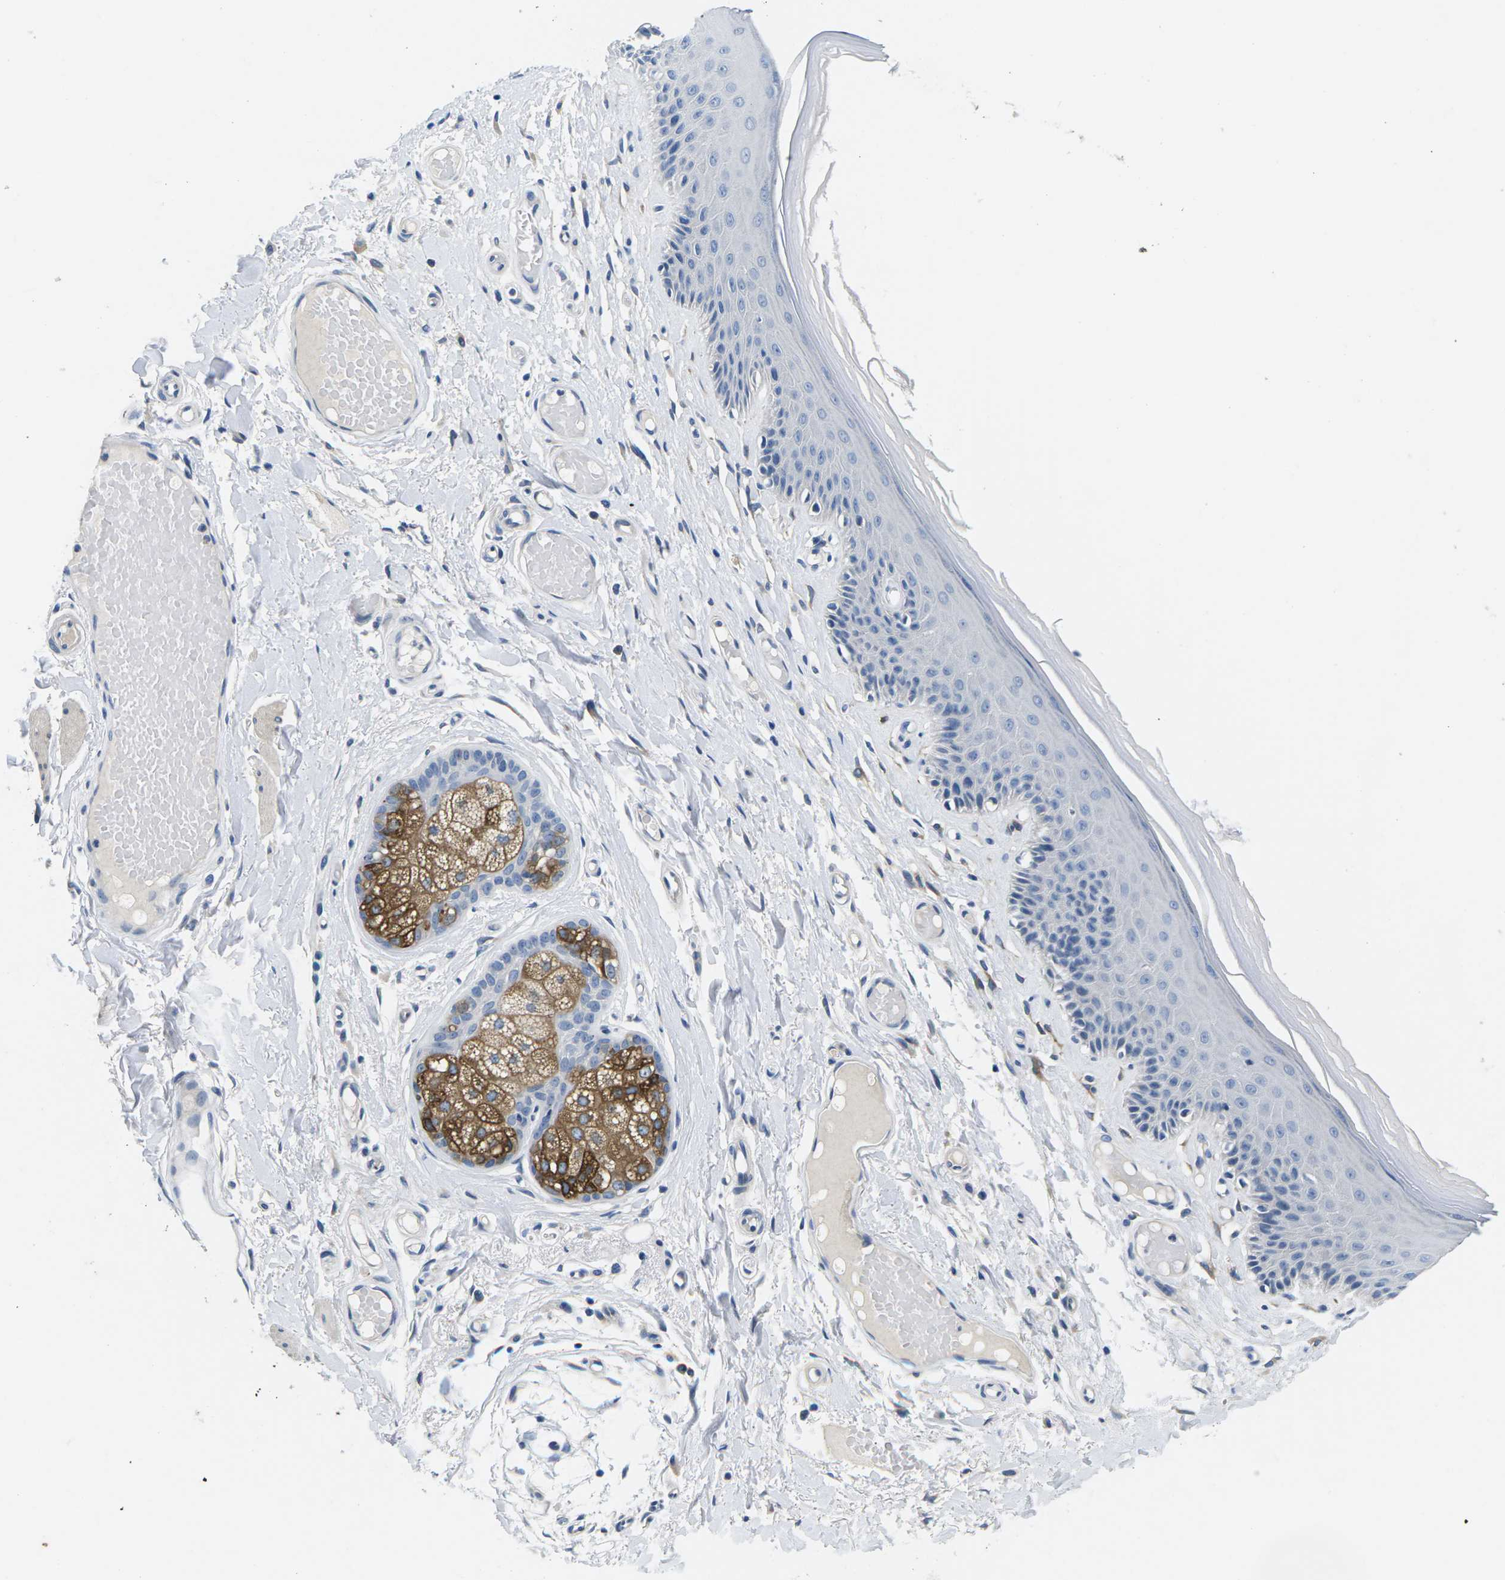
{"staining": {"intensity": "weak", "quantity": "<25%", "location": "cytoplasmic/membranous"}, "tissue": "skin", "cell_type": "Epidermal cells", "image_type": "normal", "snomed": [{"axis": "morphology", "description": "Normal tissue, NOS"}, {"axis": "topography", "description": "Vulva"}], "caption": "Skin was stained to show a protein in brown. There is no significant positivity in epidermal cells. (DAB (3,3'-diaminobenzidine) immunohistochemistry (IHC), high magnification).", "gene": "TSPAN2", "patient": {"sex": "female", "age": 73}}